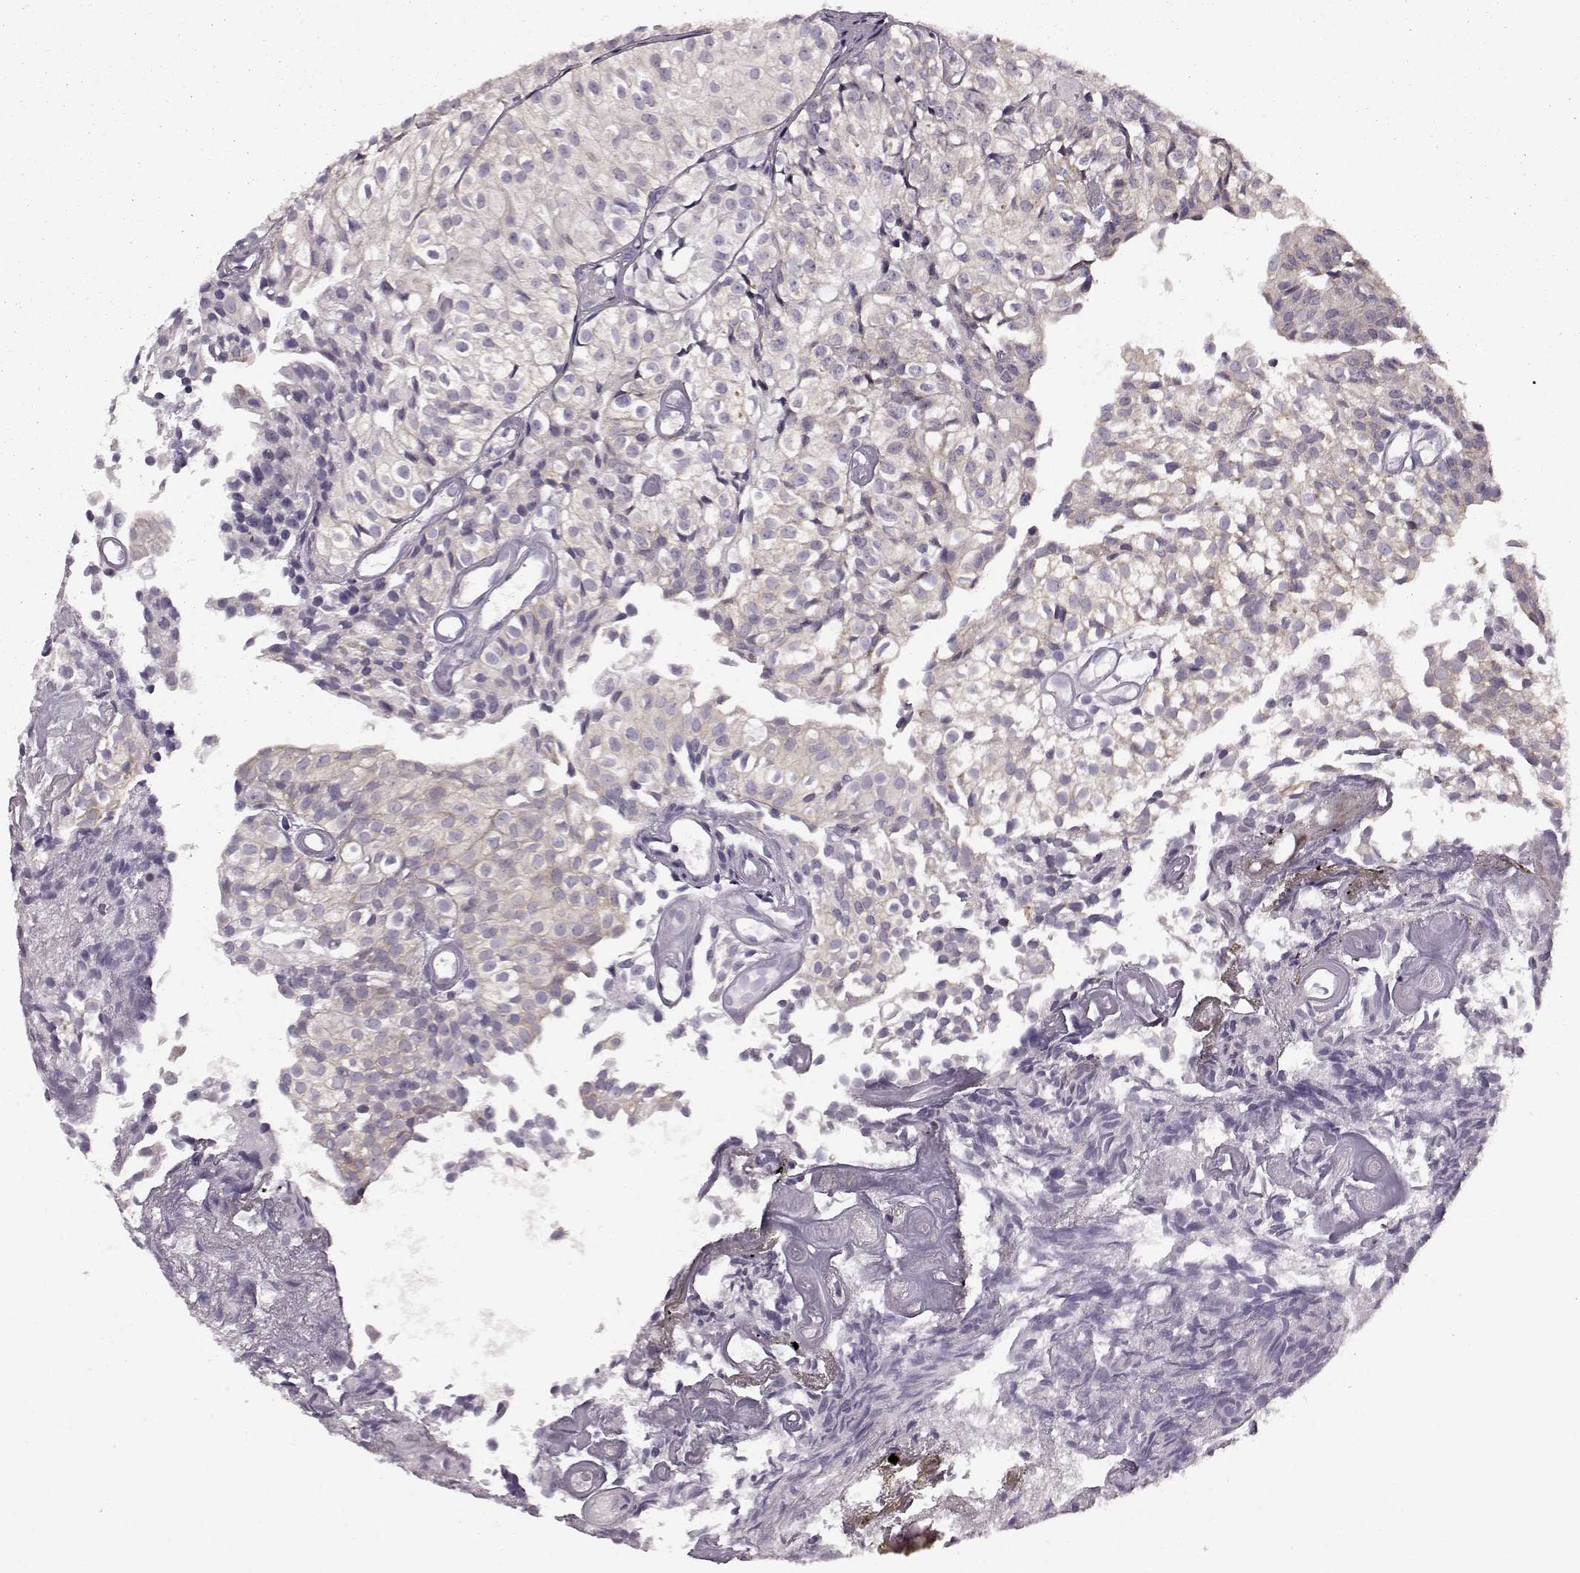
{"staining": {"intensity": "negative", "quantity": "none", "location": "none"}, "tissue": "urothelial cancer", "cell_type": "Tumor cells", "image_type": "cancer", "snomed": [{"axis": "morphology", "description": "Urothelial carcinoma, Low grade"}, {"axis": "topography", "description": "Urinary bladder"}], "caption": "There is no significant positivity in tumor cells of urothelial cancer.", "gene": "KLF6", "patient": {"sex": "male", "age": 89}}